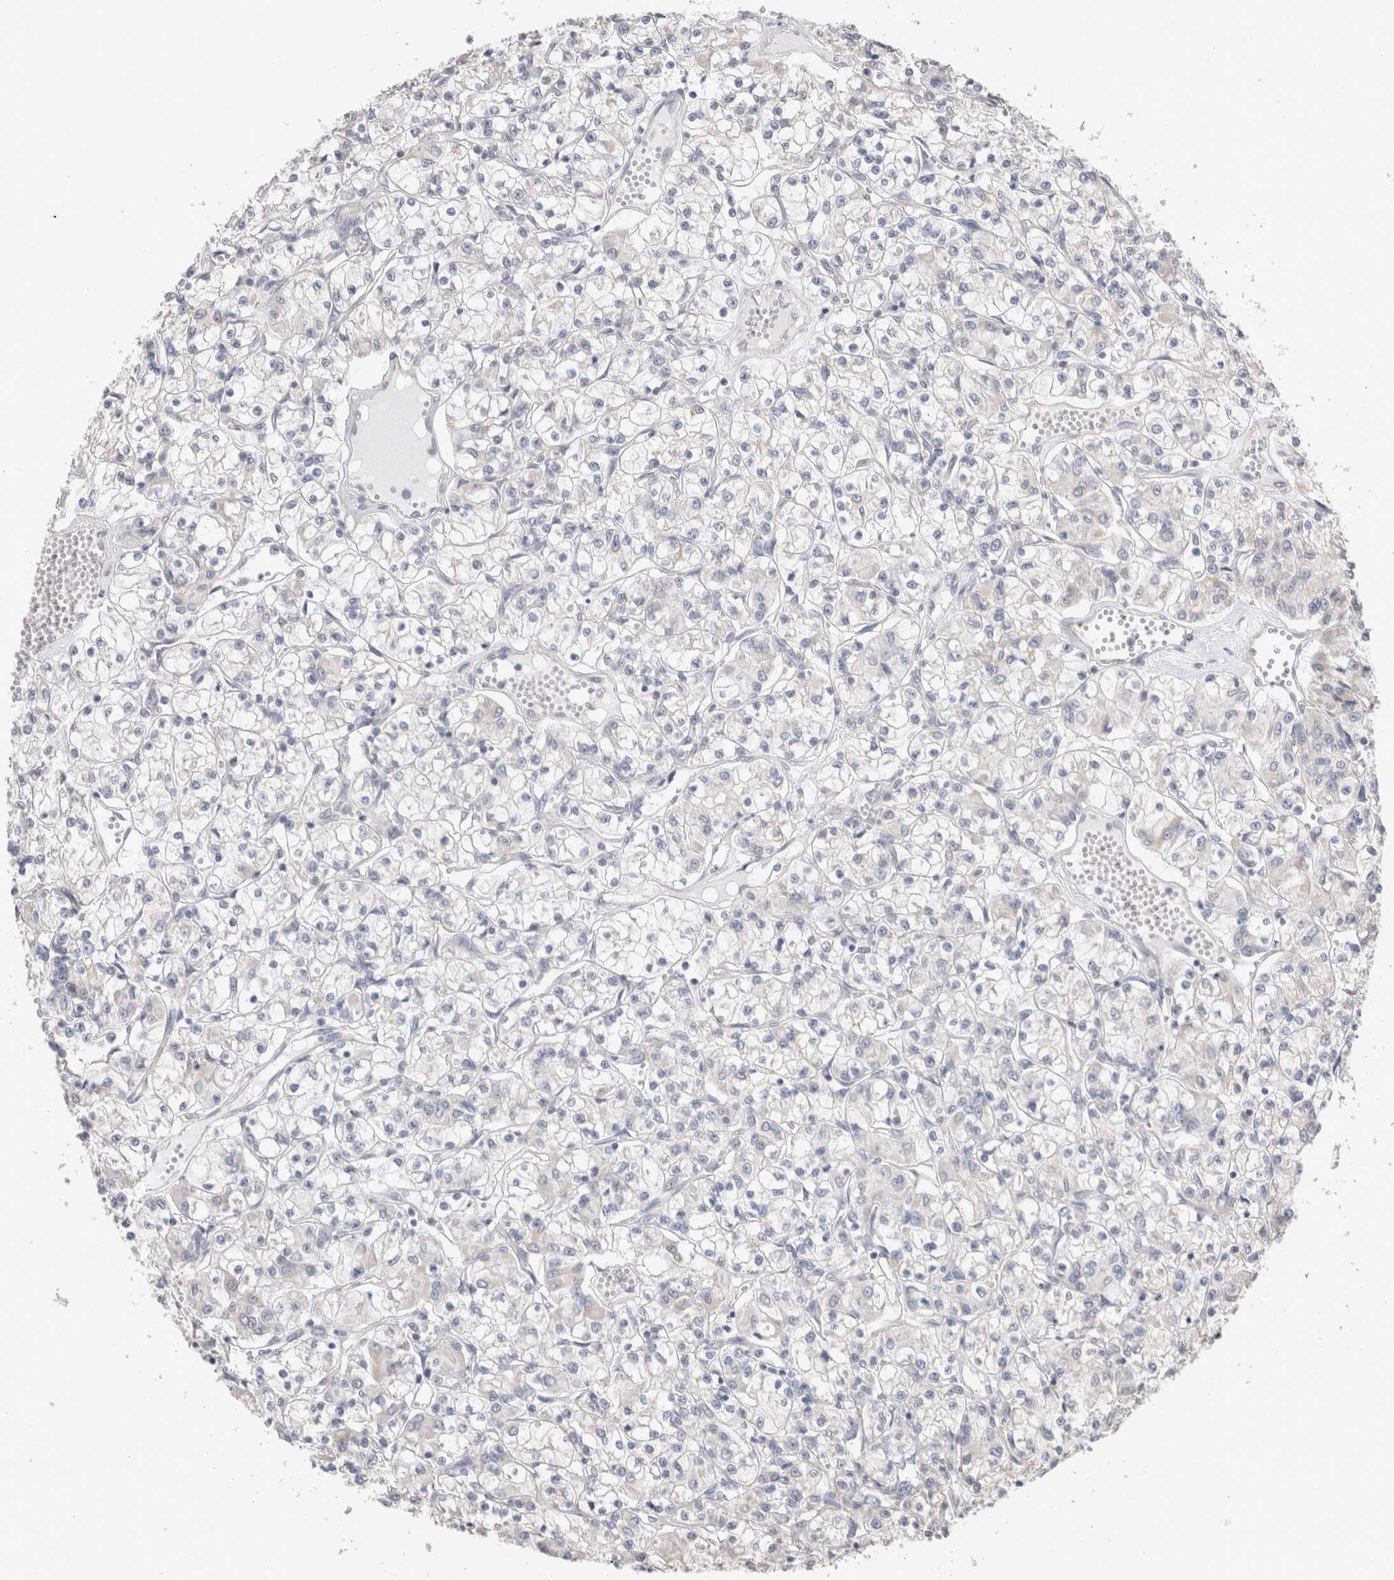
{"staining": {"intensity": "negative", "quantity": "none", "location": "none"}, "tissue": "renal cancer", "cell_type": "Tumor cells", "image_type": "cancer", "snomed": [{"axis": "morphology", "description": "Adenocarcinoma, NOS"}, {"axis": "topography", "description": "Kidney"}], "caption": "Tumor cells are negative for brown protein staining in renal adenocarcinoma.", "gene": "DMD", "patient": {"sex": "female", "age": 59}}